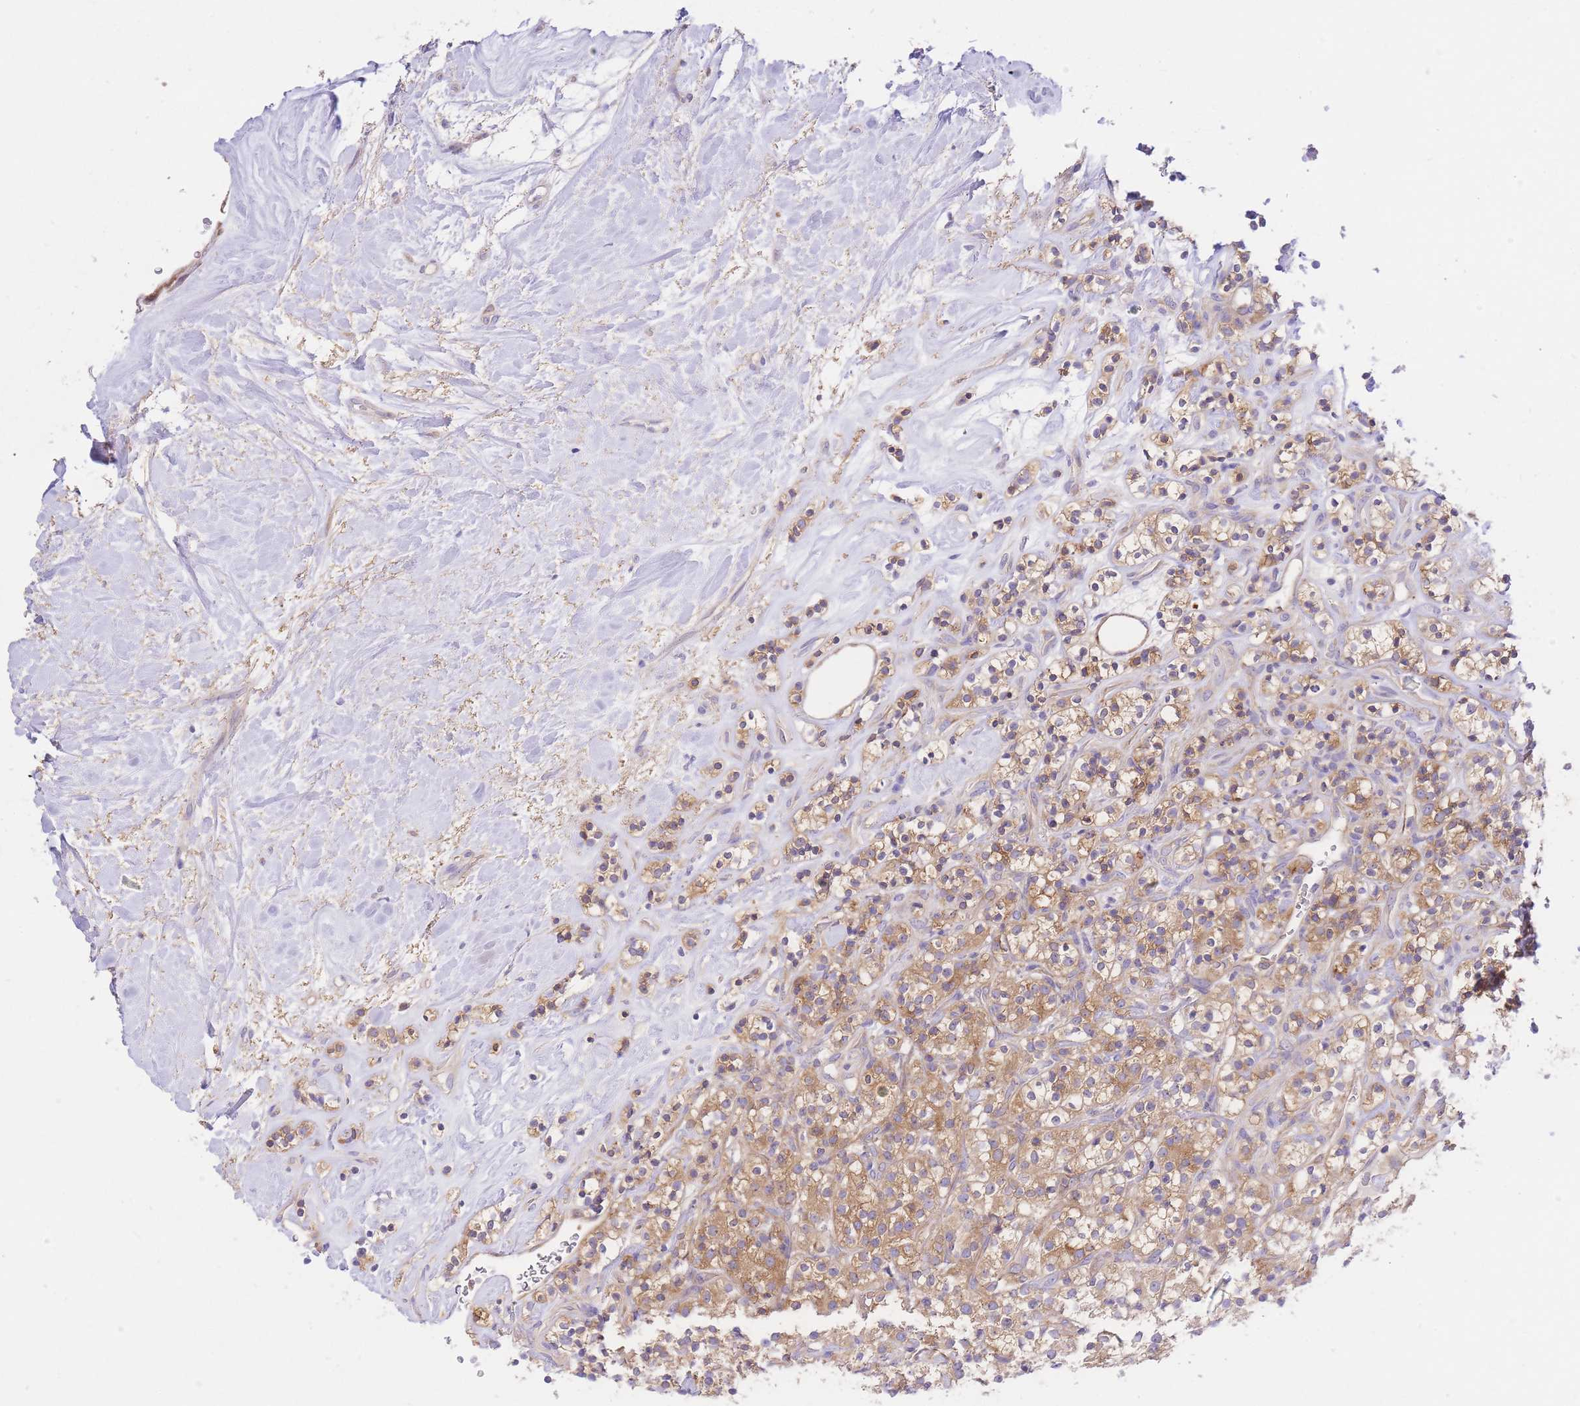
{"staining": {"intensity": "moderate", "quantity": ">75%", "location": "cytoplasmic/membranous"}, "tissue": "renal cancer", "cell_type": "Tumor cells", "image_type": "cancer", "snomed": [{"axis": "morphology", "description": "Adenocarcinoma, NOS"}, {"axis": "topography", "description": "Kidney"}], "caption": "The image shows a brown stain indicating the presence of a protein in the cytoplasmic/membranous of tumor cells in adenocarcinoma (renal).", "gene": "INSYN2B", "patient": {"sex": "male", "age": 77}}